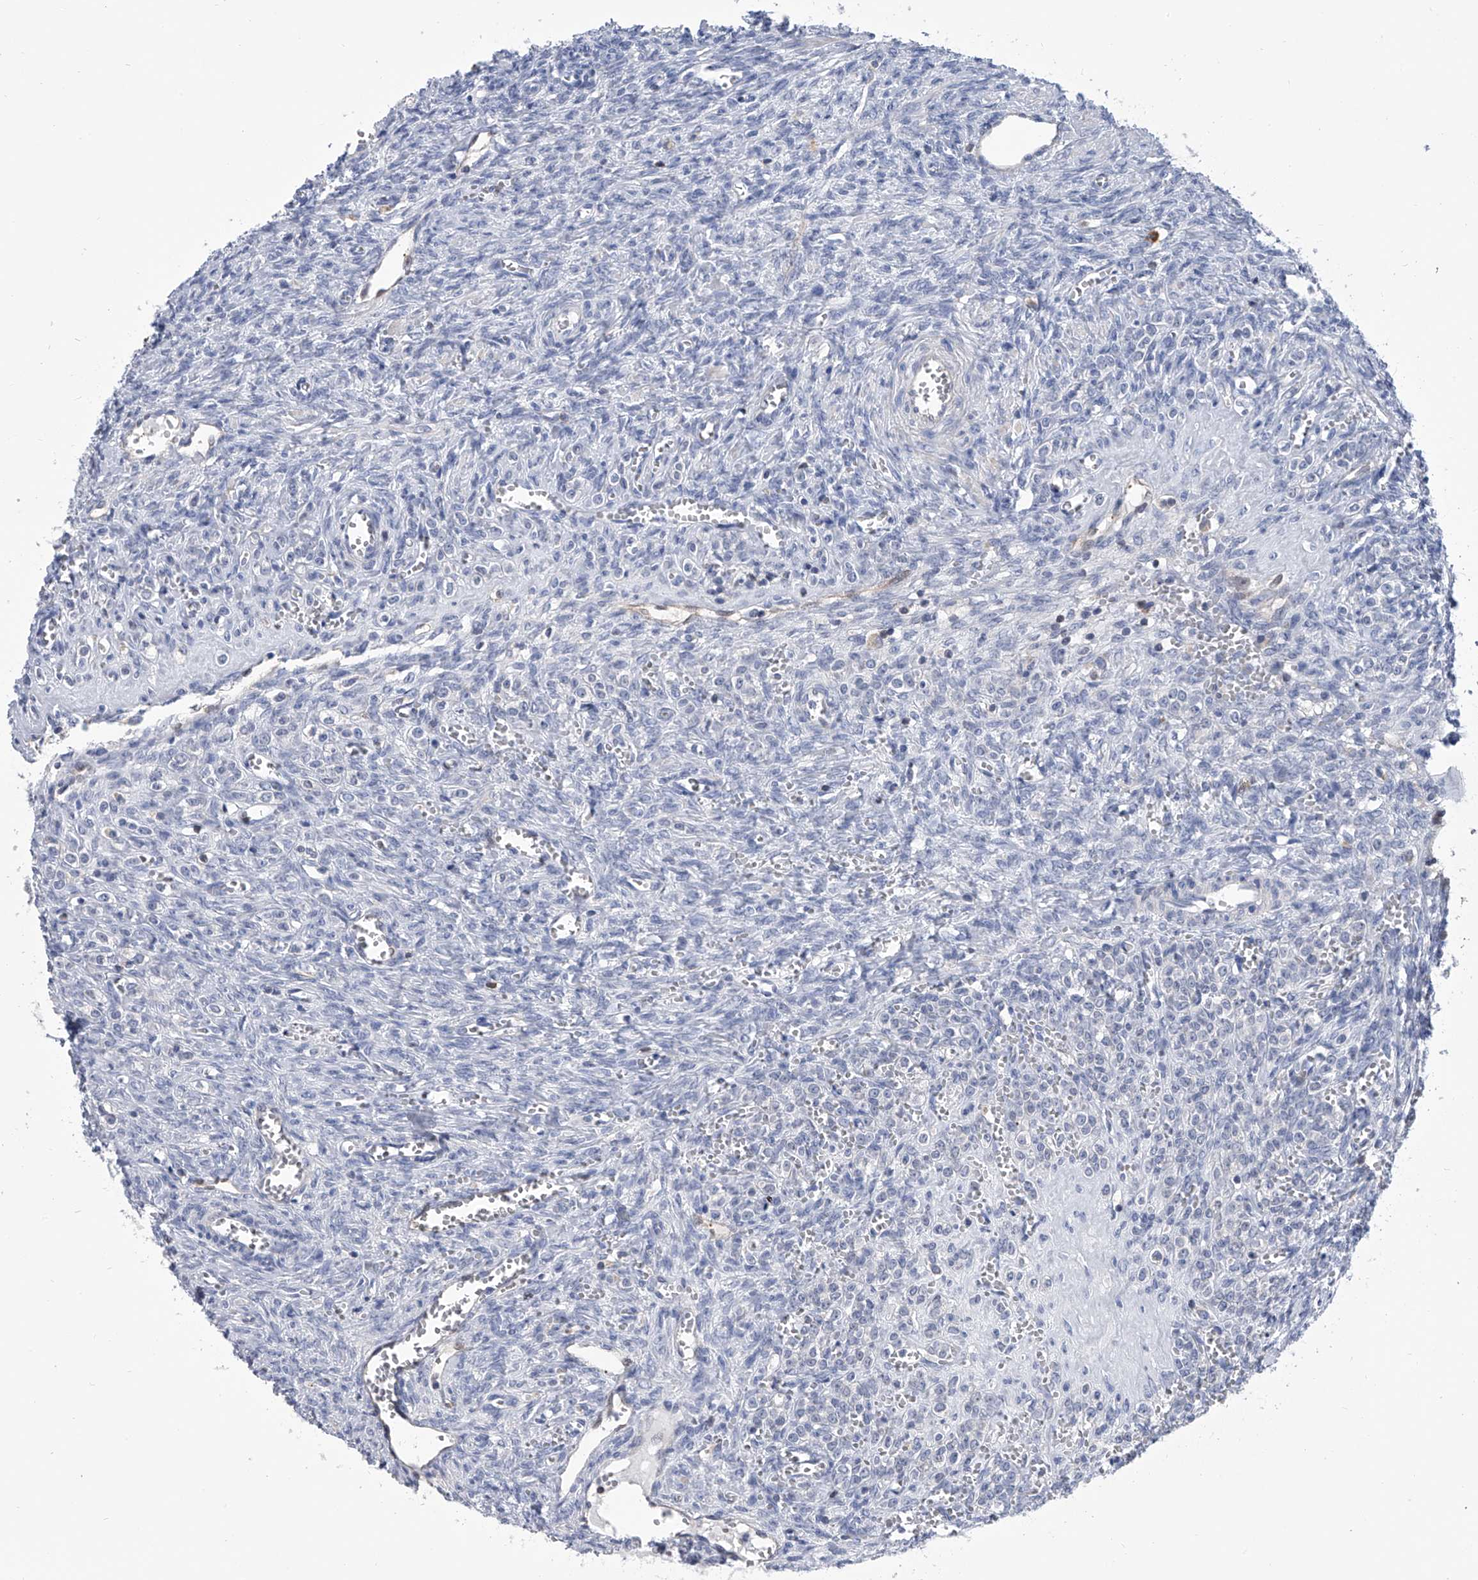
{"staining": {"intensity": "negative", "quantity": "none", "location": "none"}, "tissue": "ovary", "cell_type": "Ovarian stroma cells", "image_type": "normal", "snomed": [{"axis": "morphology", "description": "Normal tissue, NOS"}, {"axis": "topography", "description": "Ovary"}], "caption": "Ovary stained for a protein using immunohistochemistry (IHC) exhibits no staining ovarian stroma cells.", "gene": "SERPINB9", "patient": {"sex": "female", "age": 41}}